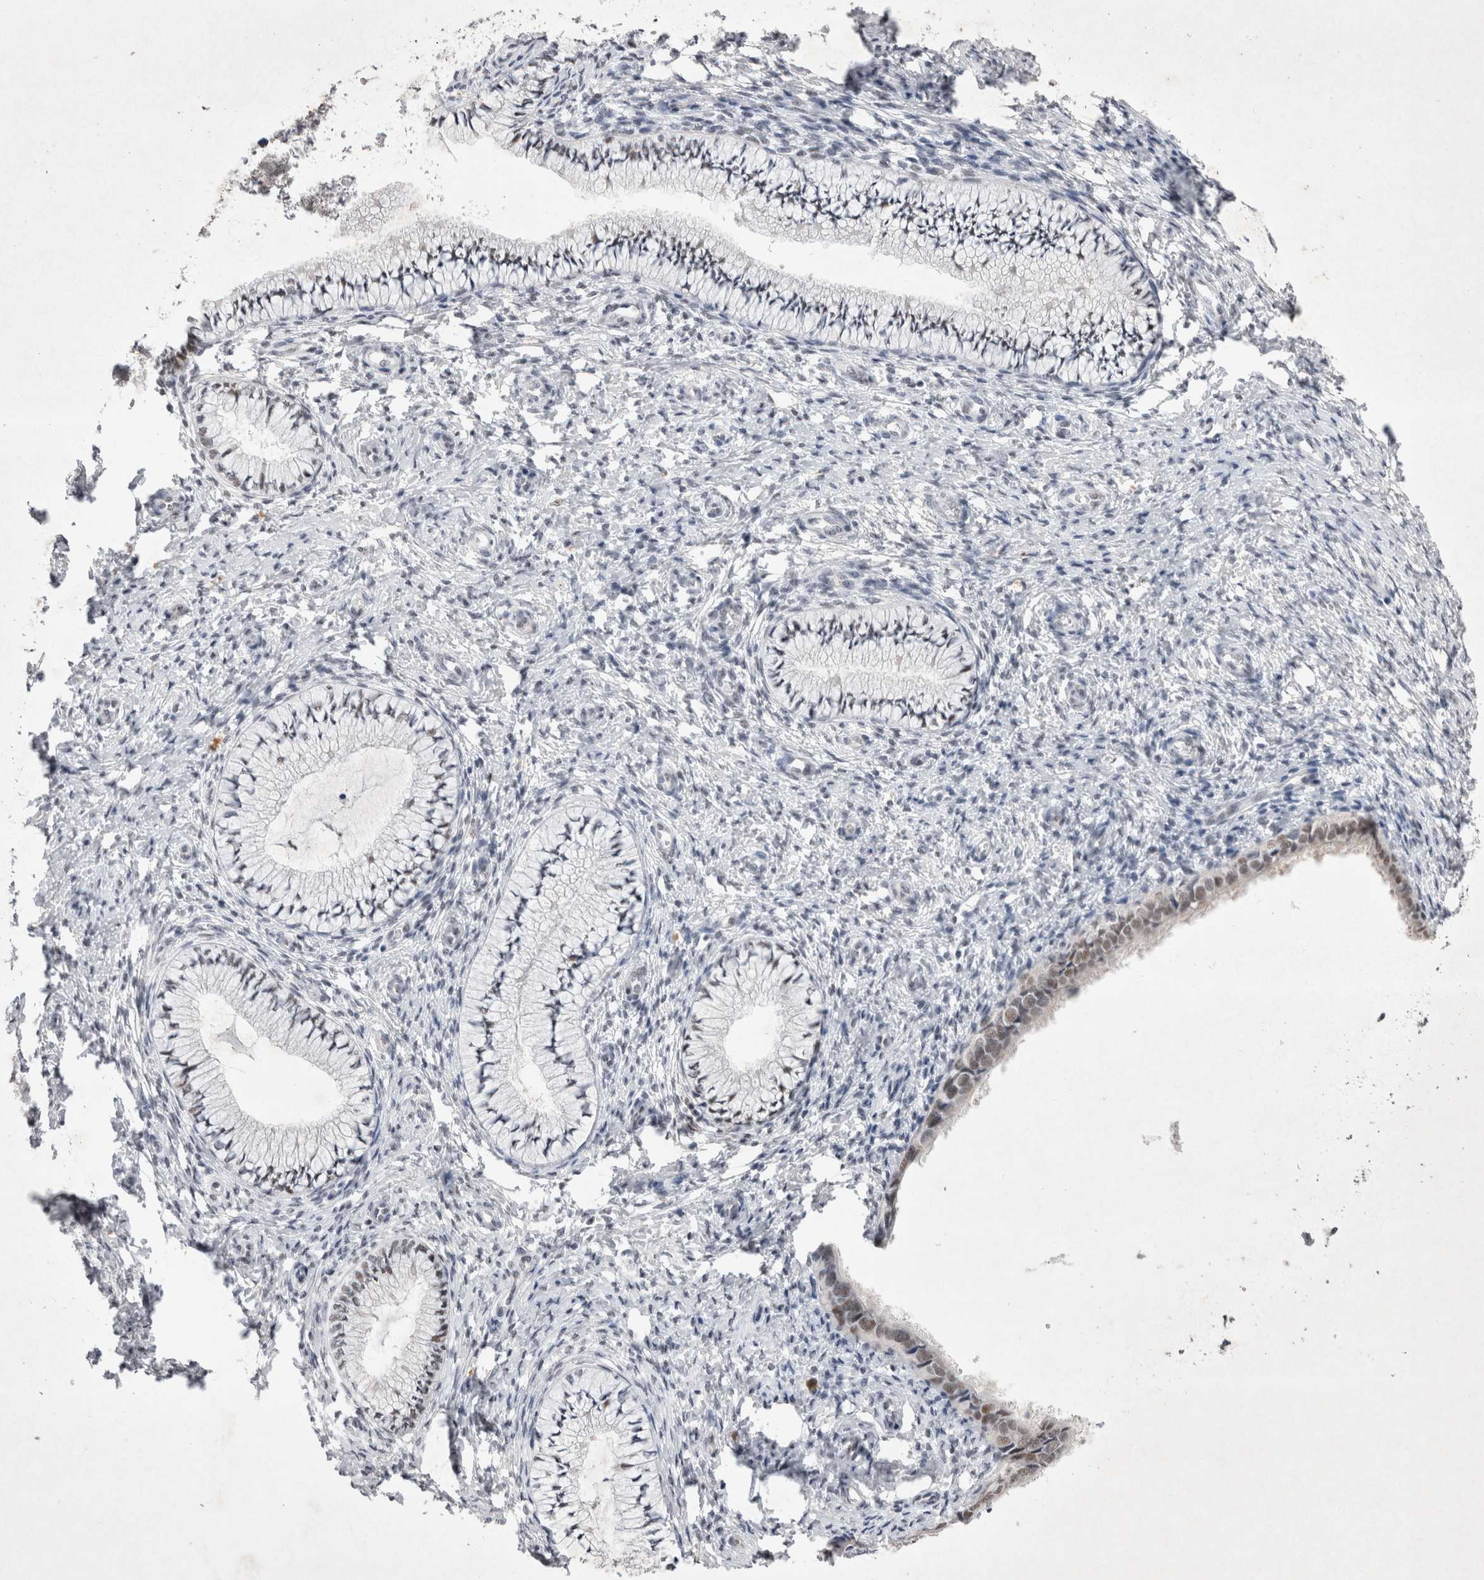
{"staining": {"intensity": "weak", "quantity": "25%-75%", "location": "nuclear"}, "tissue": "cervix", "cell_type": "Glandular cells", "image_type": "normal", "snomed": [{"axis": "morphology", "description": "Normal tissue, NOS"}, {"axis": "topography", "description": "Cervix"}], "caption": "Protein analysis of unremarkable cervix exhibits weak nuclear expression in about 25%-75% of glandular cells. (Brightfield microscopy of DAB IHC at high magnification).", "gene": "RBM6", "patient": {"sex": "female", "age": 36}}